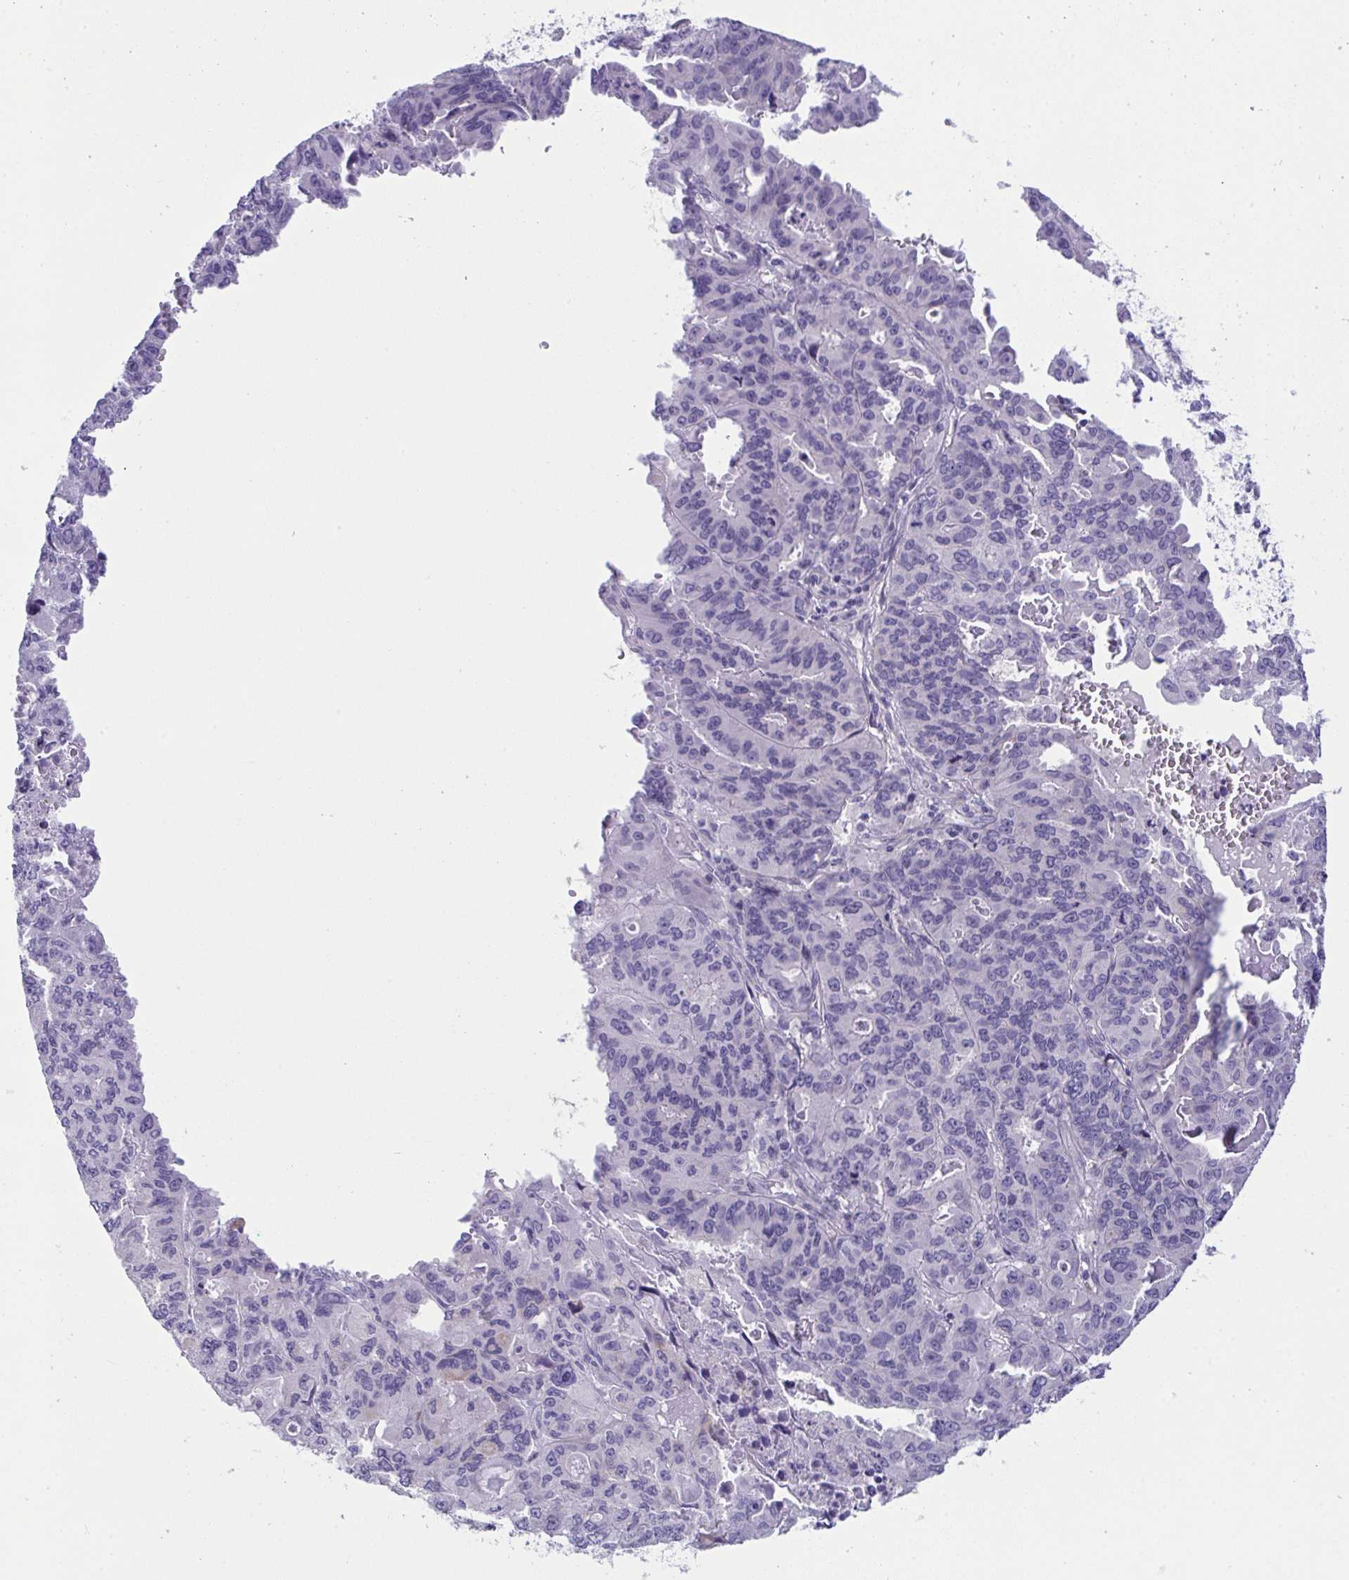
{"staining": {"intensity": "negative", "quantity": "none", "location": "none"}, "tissue": "endometrial cancer", "cell_type": "Tumor cells", "image_type": "cancer", "snomed": [{"axis": "morphology", "description": "Adenocarcinoma, NOS"}, {"axis": "topography", "description": "Uterus"}], "caption": "The micrograph shows no significant expression in tumor cells of endometrial cancer (adenocarcinoma).", "gene": "DTX3", "patient": {"sex": "female", "age": 79}}